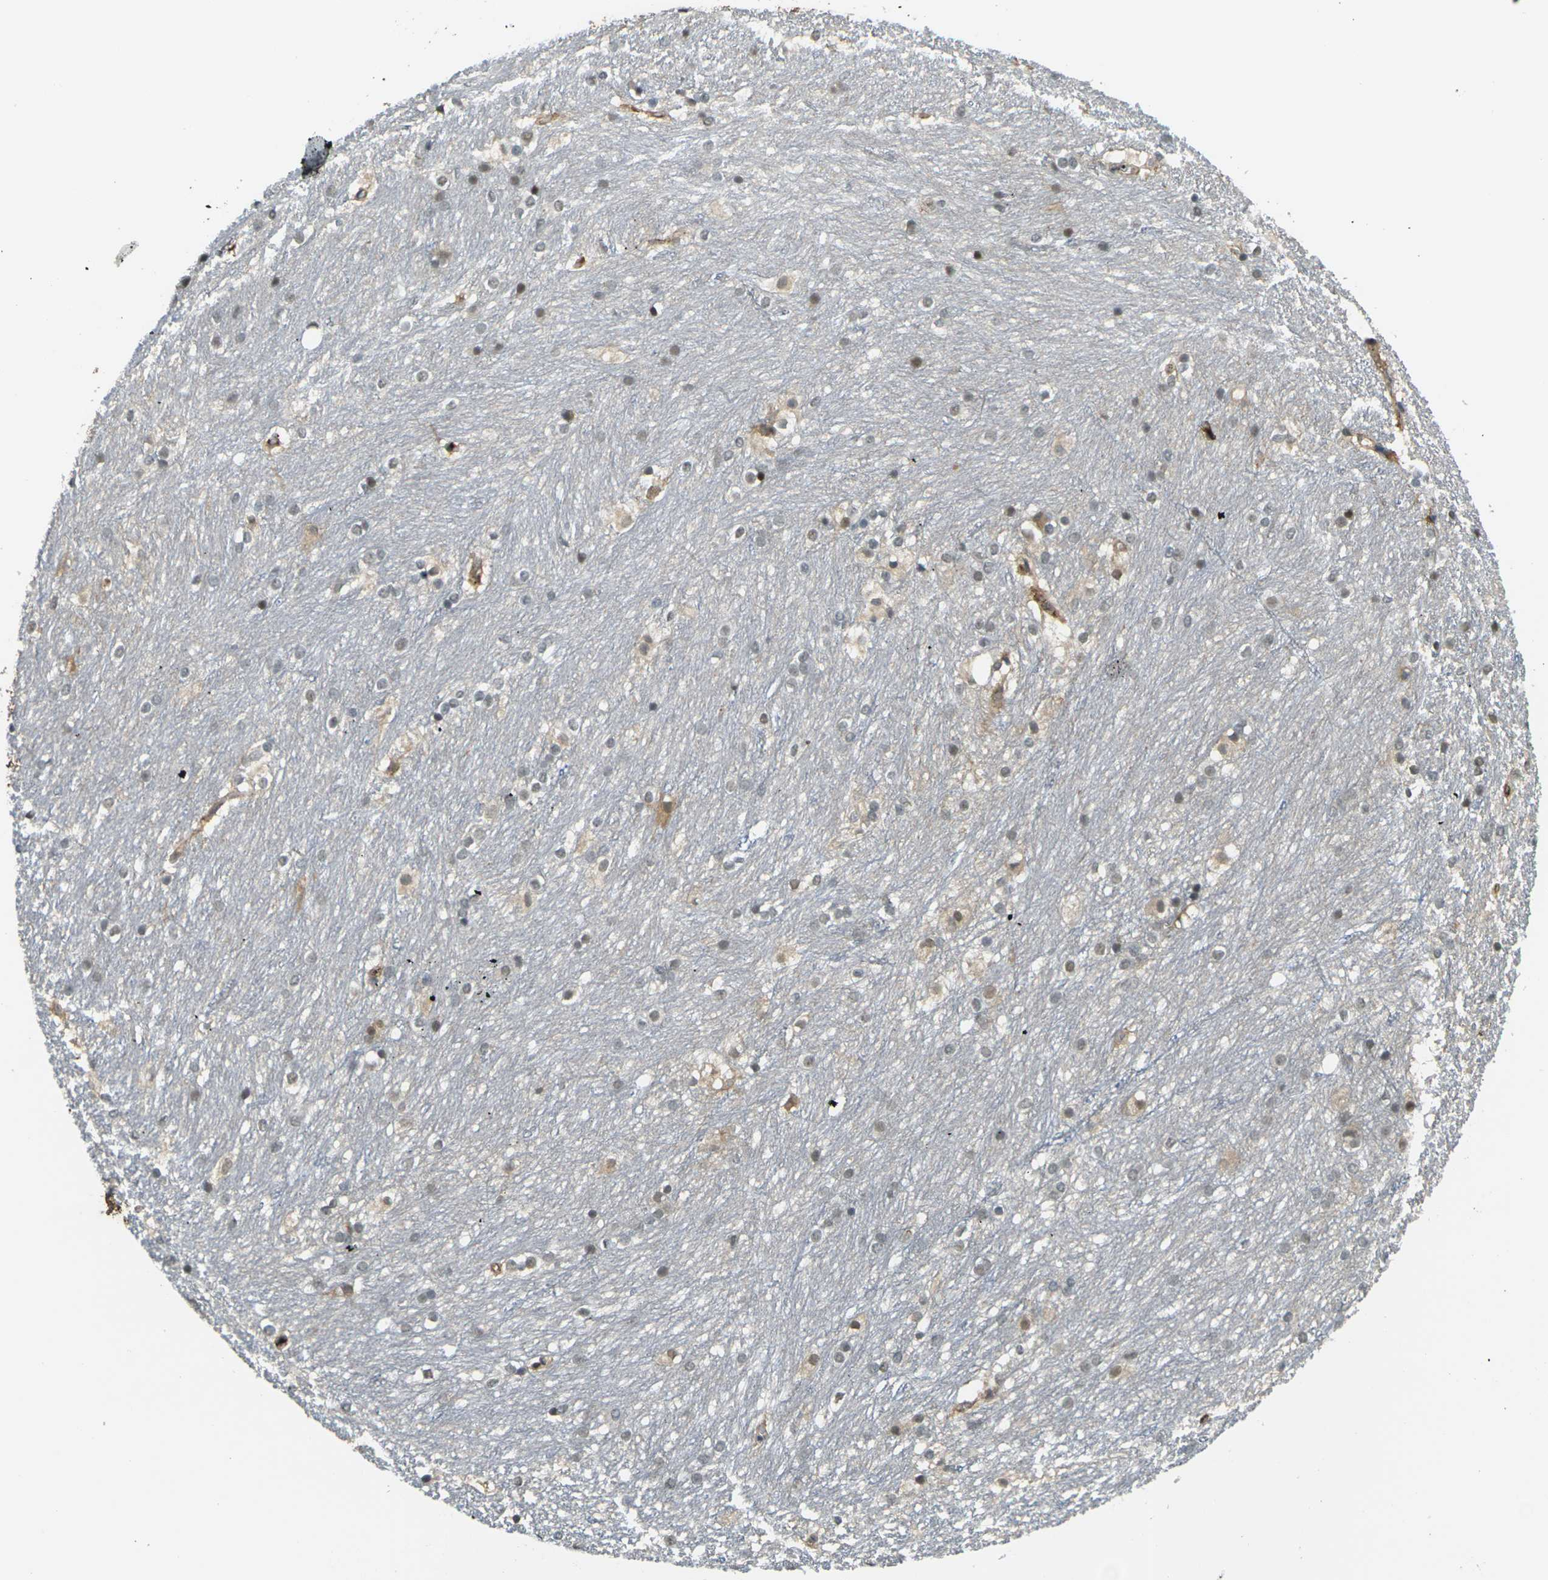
{"staining": {"intensity": "weak", "quantity": "25%-75%", "location": "cytoplasmic/membranous,nuclear"}, "tissue": "caudate", "cell_type": "Glial cells", "image_type": "normal", "snomed": [{"axis": "morphology", "description": "Normal tissue, NOS"}, {"axis": "topography", "description": "Lateral ventricle wall"}], "caption": "Immunohistochemical staining of unremarkable human caudate reveals weak cytoplasmic/membranous,nuclear protein staining in about 25%-75% of glial cells. (brown staining indicates protein expression, while blue staining denotes nuclei).", "gene": "CYP1B1", "patient": {"sex": "female", "age": 19}}